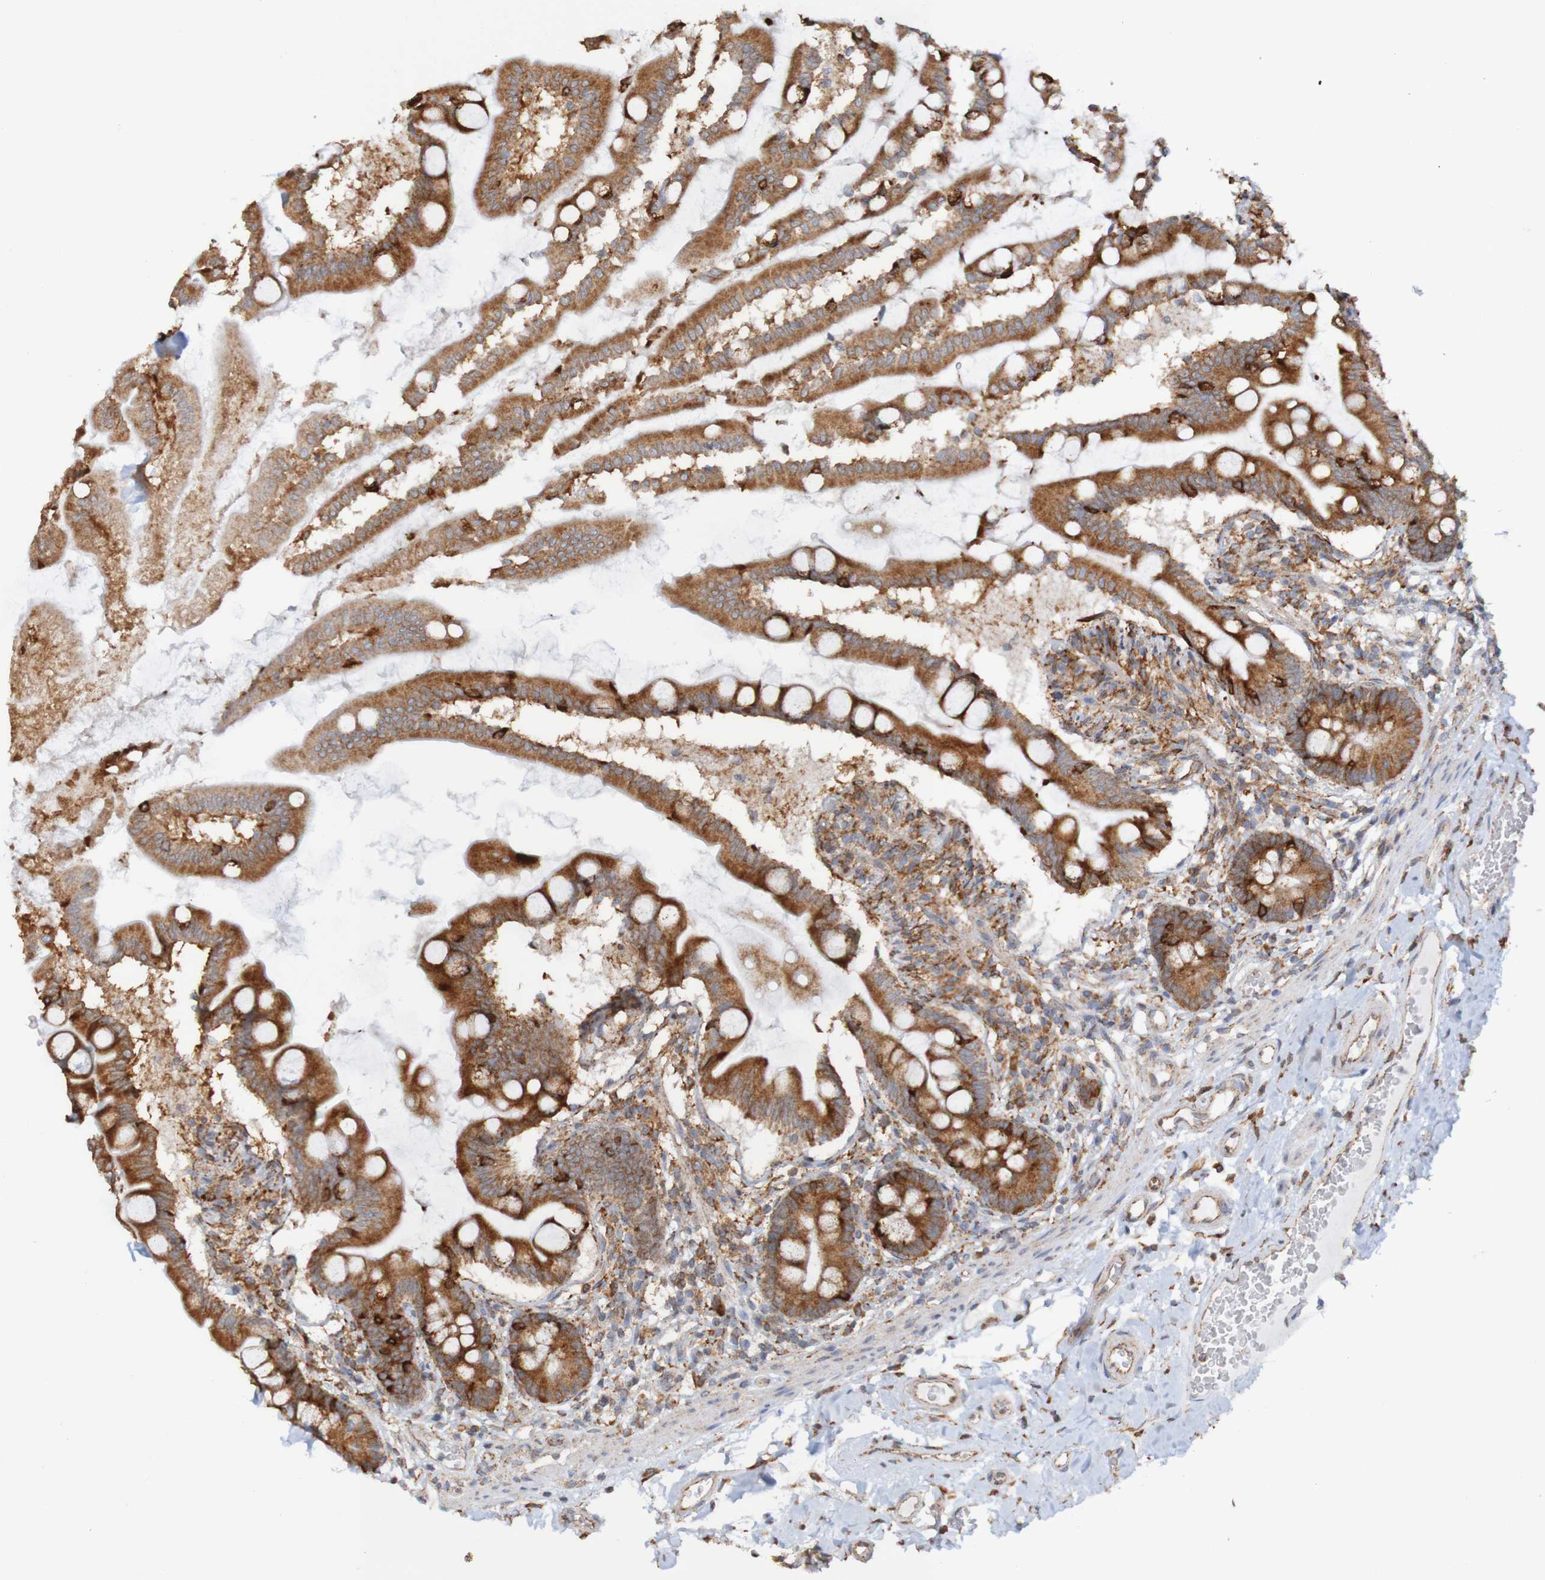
{"staining": {"intensity": "strong", "quantity": ">75%", "location": "cytoplasmic/membranous"}, "tissue": "small intestine", "cell_type": "Glandular cells", "image_type": "normal", "snomed": [{"axis": "morphology", "description": "Normal tissue, NOS"}, {"axis": "topography", "description": "Small intestine"}], "caption": "This is an image of immunohistochemistry staining of unremarkable small intestine, which shows strong staining in the cytoplasmic/membranous of glandular cells.", "gene": "PDIA3", "patient": {"sex": "female", "age": 56}}